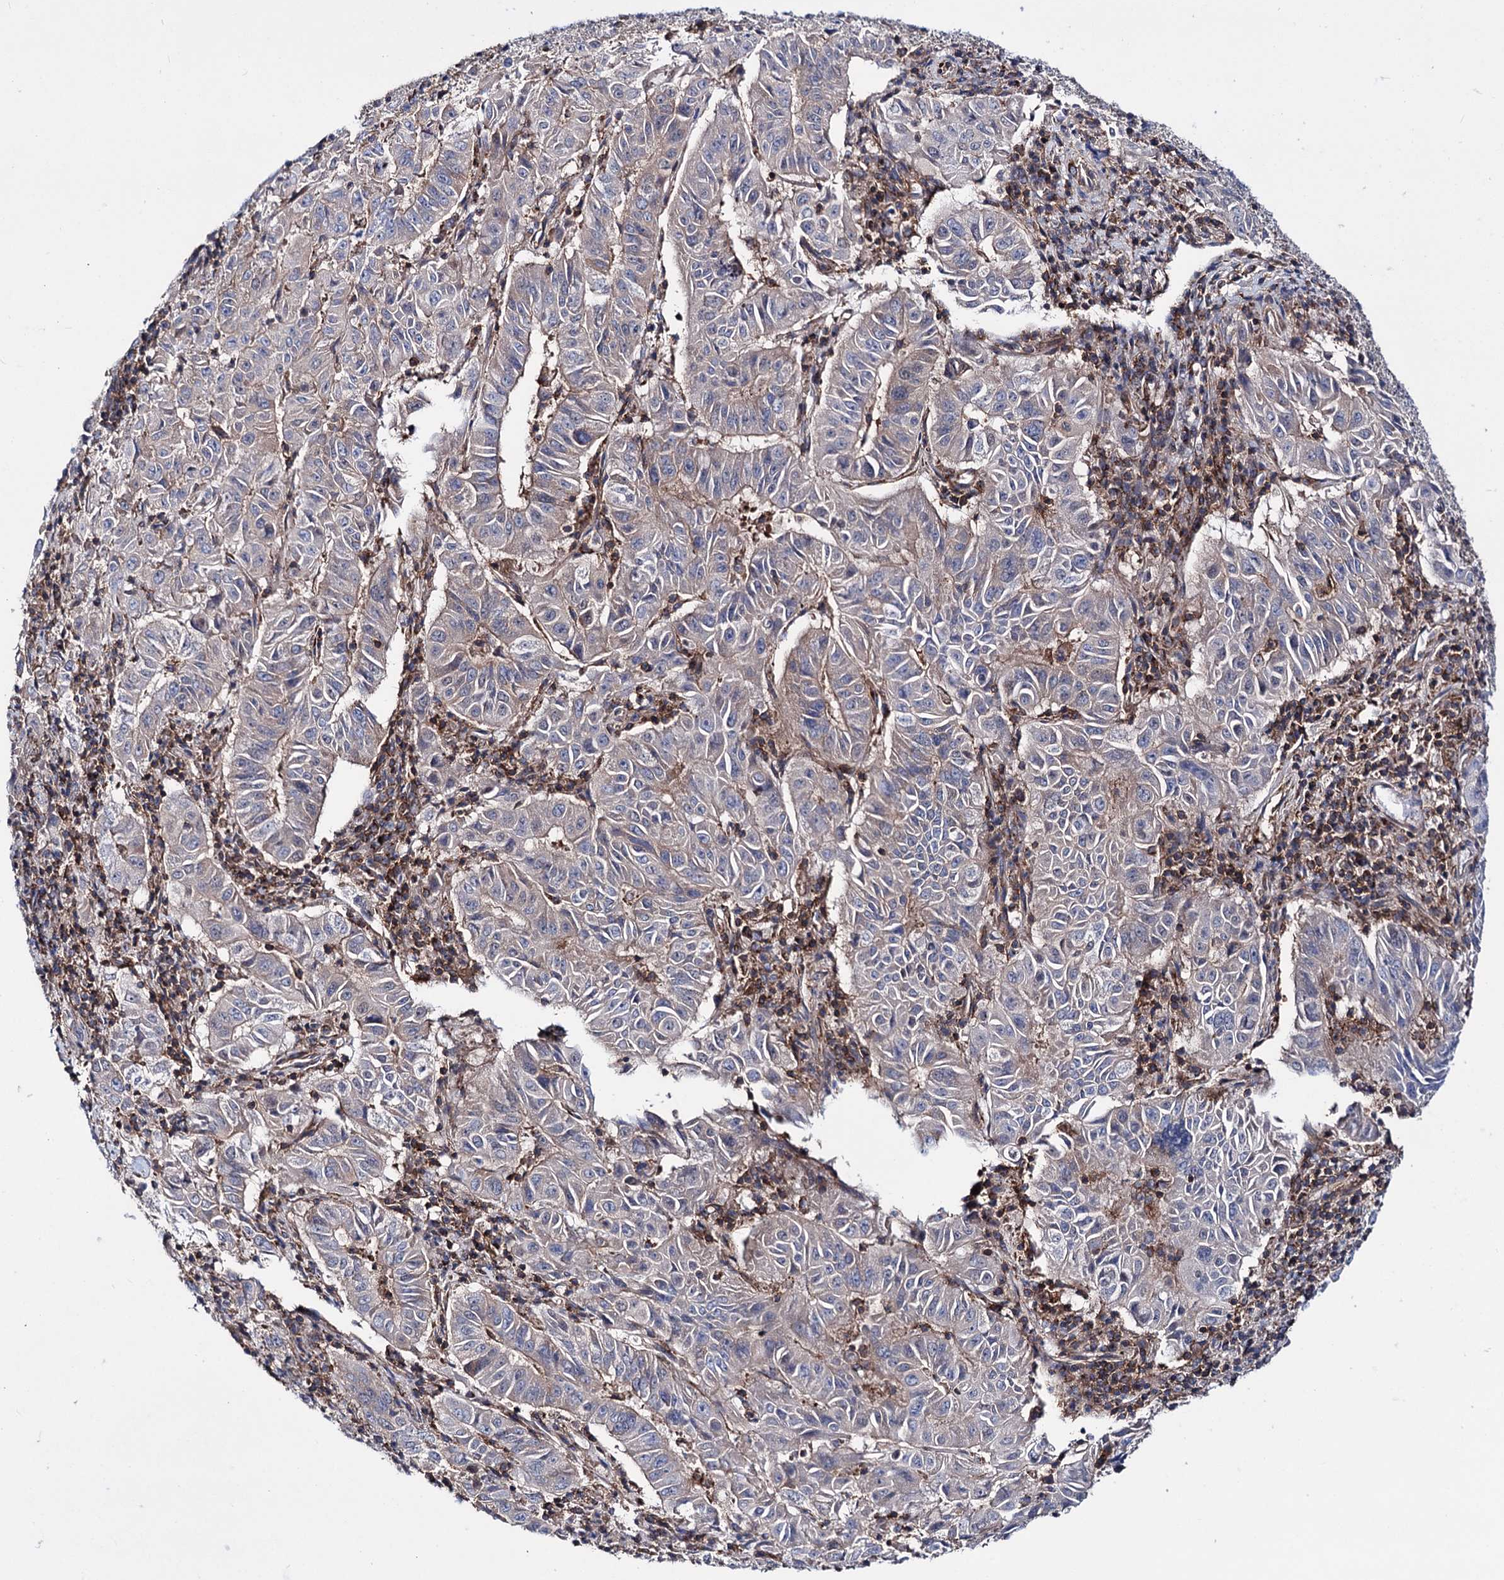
{"staining": {"intensity": "weak", "quantity": "<25%", "location": "cytoplasmic/membranous"}, "tissue": "pancreatic cancer", "cell_type": "Tumor cells", "image_type": "cancer", "snomed": [{"axis": "morphology", "description": "Adenocarcinoma, NOS"}, {"axis": "topography", "description": "Pancreas"}], "caption": "Immunohistochemistry (IHC) image of neoplastic tissue: pancreatic cancer (adenocarcinoma) stained with DAB reveals no significant protein expression in tumor cells. (Stains: DAB (3,3'-diaminobenzidine) immunohistochemistry with hematoxylin counter stain, Microscopy: brightfield microscopy at high magnification).", "gene": "DEF6", "patient": {"sex": "male", "age": 63}}